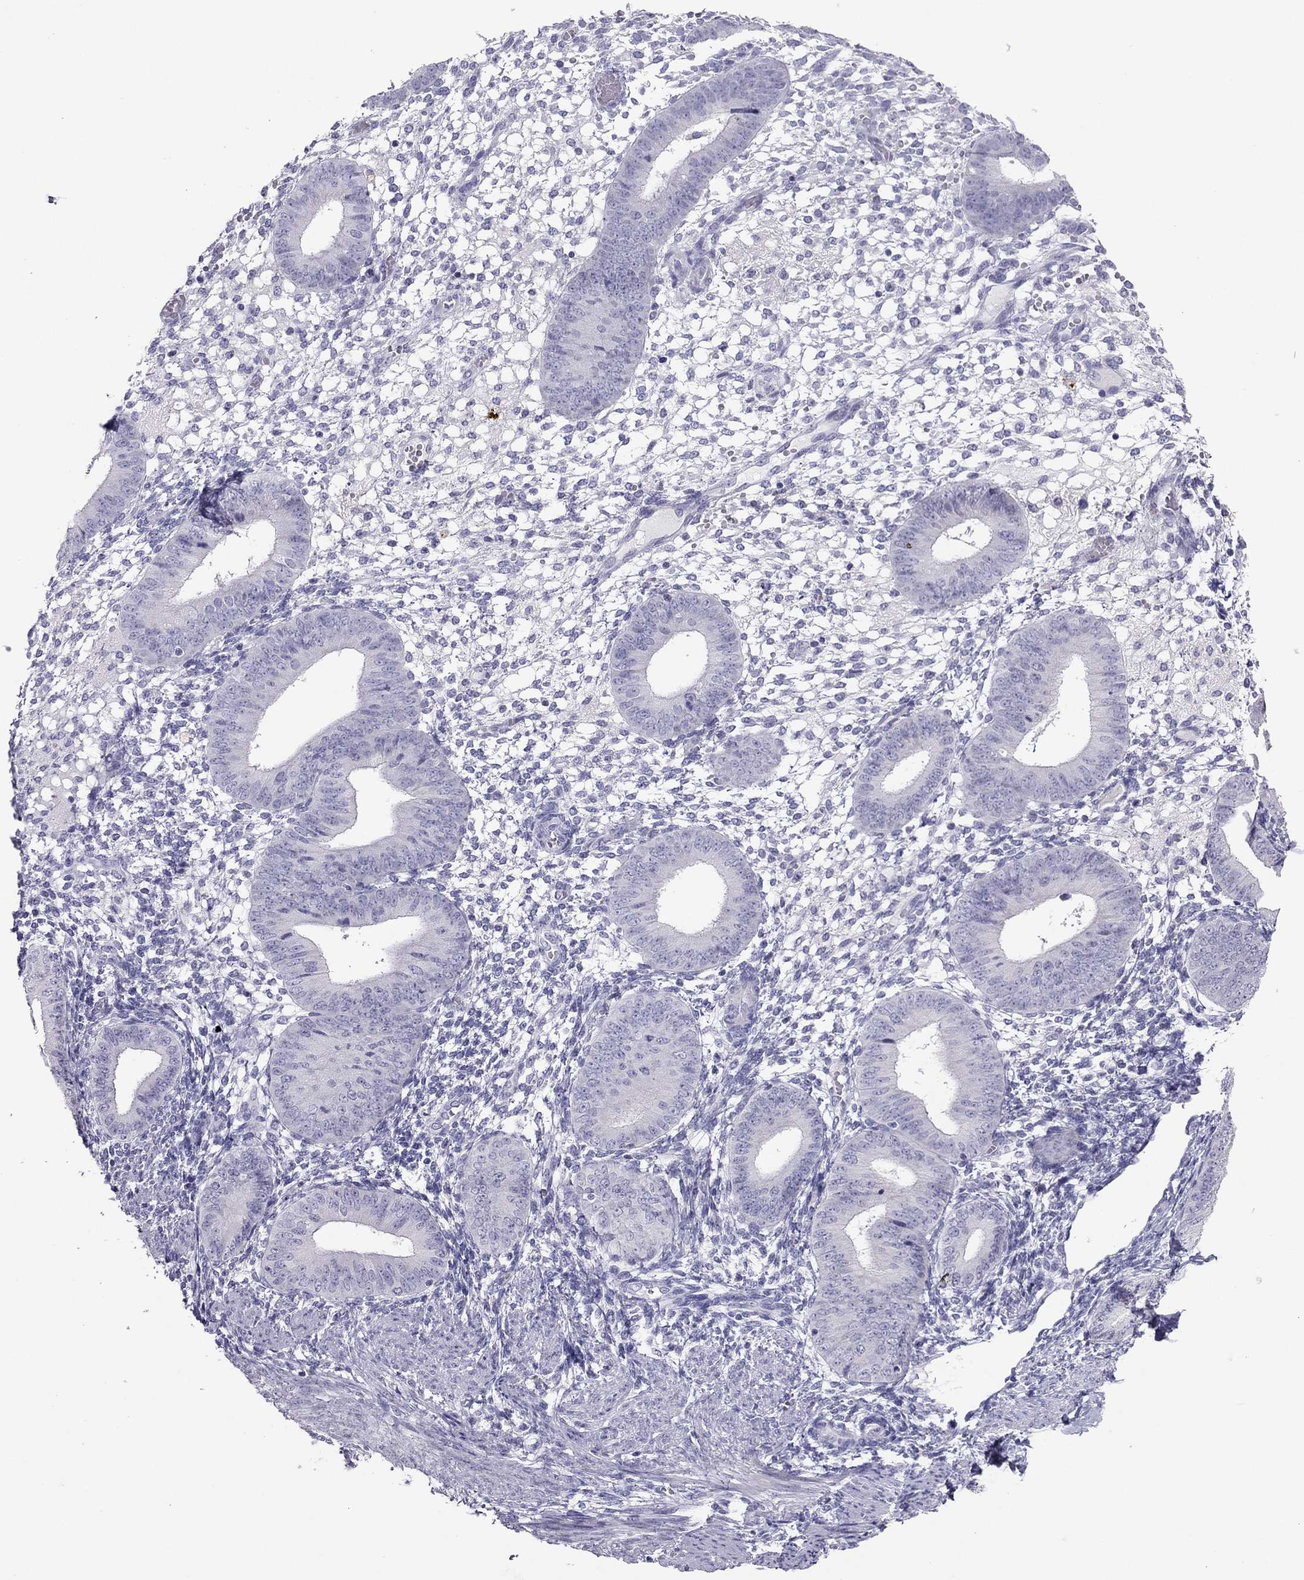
{"staining": {"intensity": "negative", "quantity": "none", "location": "none"}, "tissue": "endometrium", "cell_type": "Cells in endometrial stroma", "image_type": "normal", "snomed": [{"axis": "morphology", "description": "Normal tissue, NOS"}, {"axis": "topography", "description": "Endometrium"}], "caption": "Endometrium stained for a protein using immunohistochemistry shows no positivity cells in endometrial stroma.", "gene": "RGS8", "patient": {"sex": "female", "age": 39}}